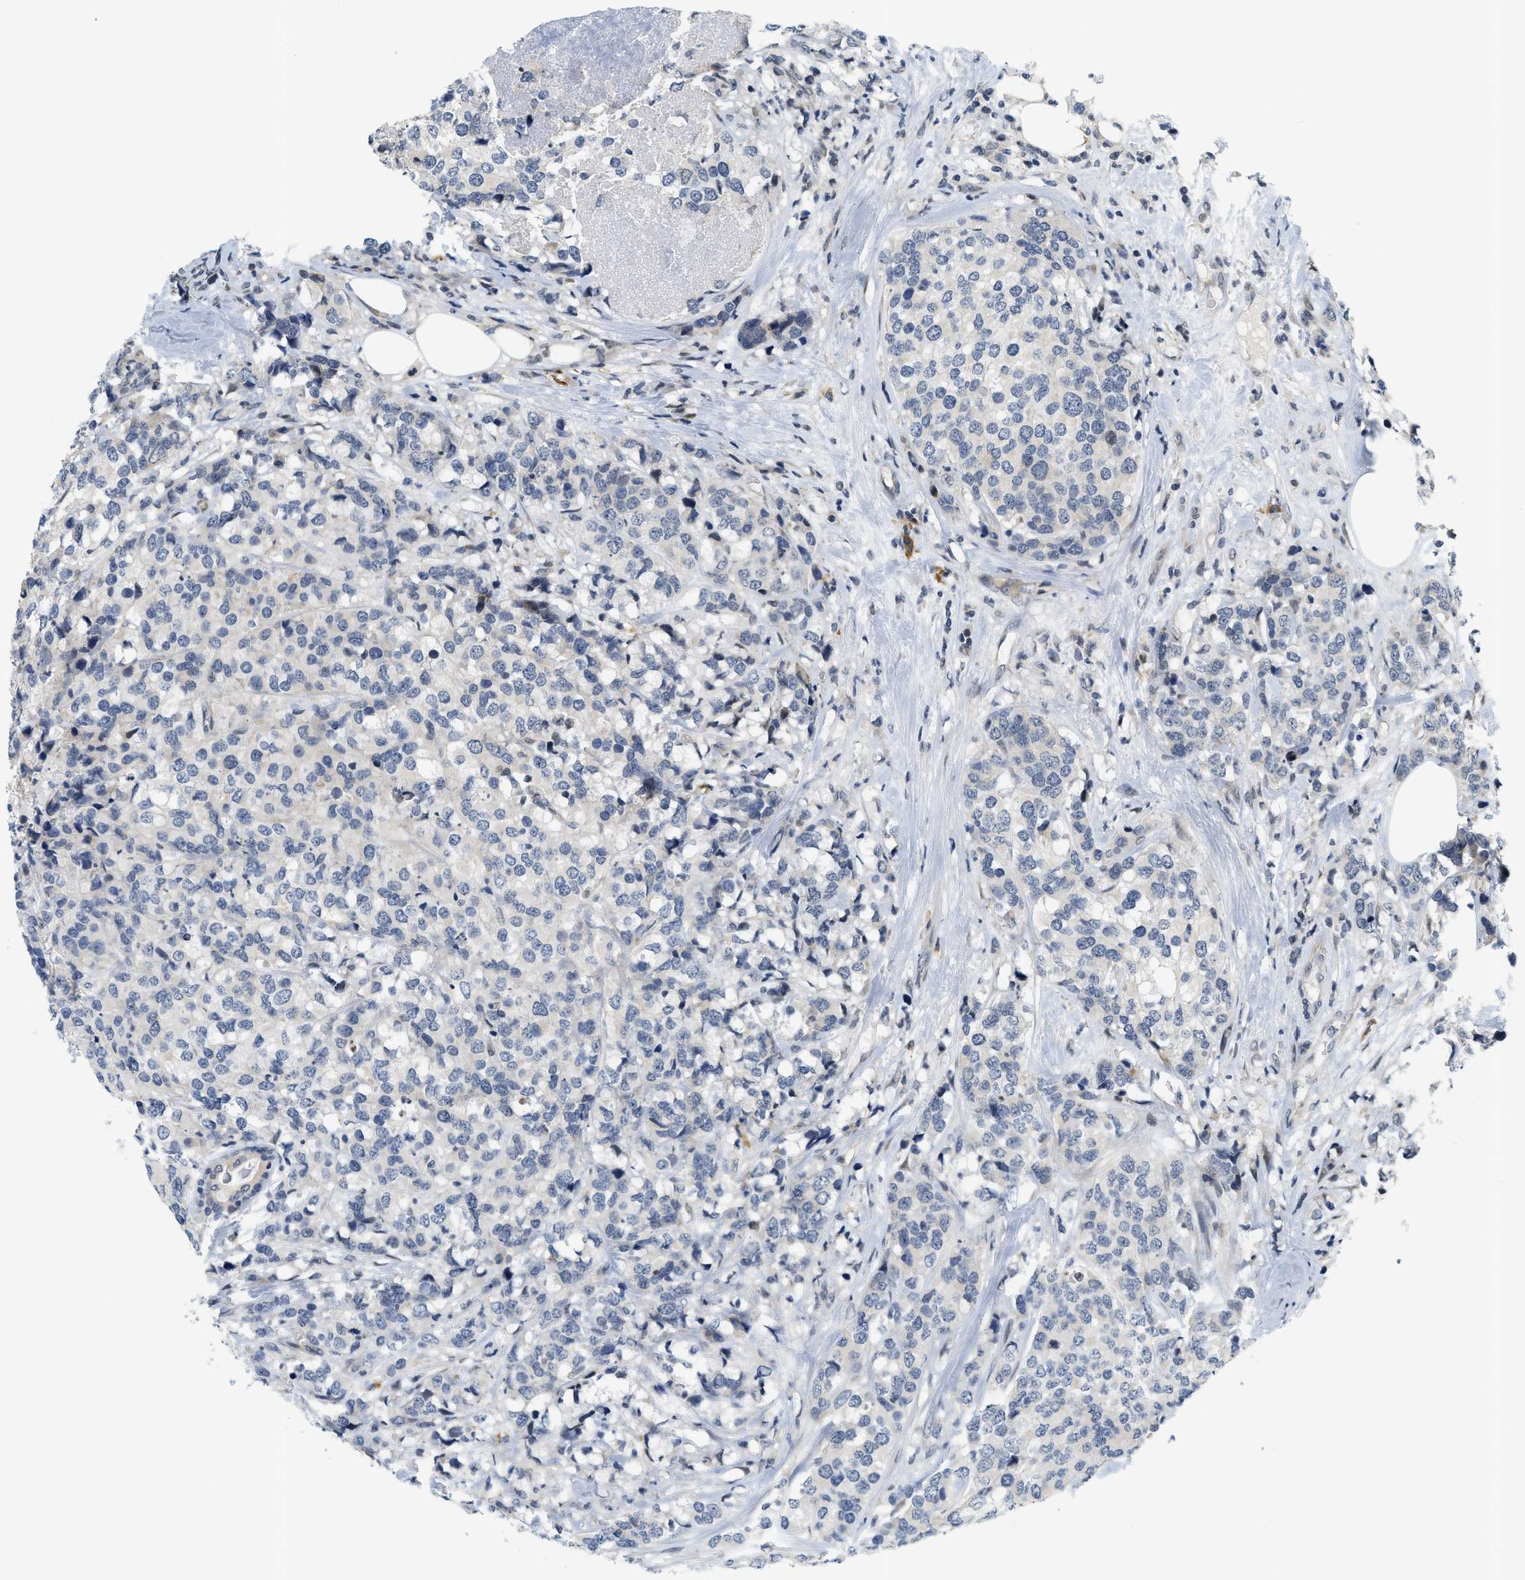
{"staining": {"intensity": "negative", "quantity": "none", "location": "none"}, "tissue": "breast cancer", "cell_type": "Tumor cells", "image_type": "cancer", "snomed": [{"axis": "morphology", "description": "Lobular carcinoma"}, {"axis": "topography", "description": "Breast"}], "caption": "IHC histopathology image of human breast cancer (lobular carcinoma) stained for a protein (brown), which demonstrates no staining in tumor cells.", "gene": "KMT2A", "patient": {"sex": "female", "age": 59}}